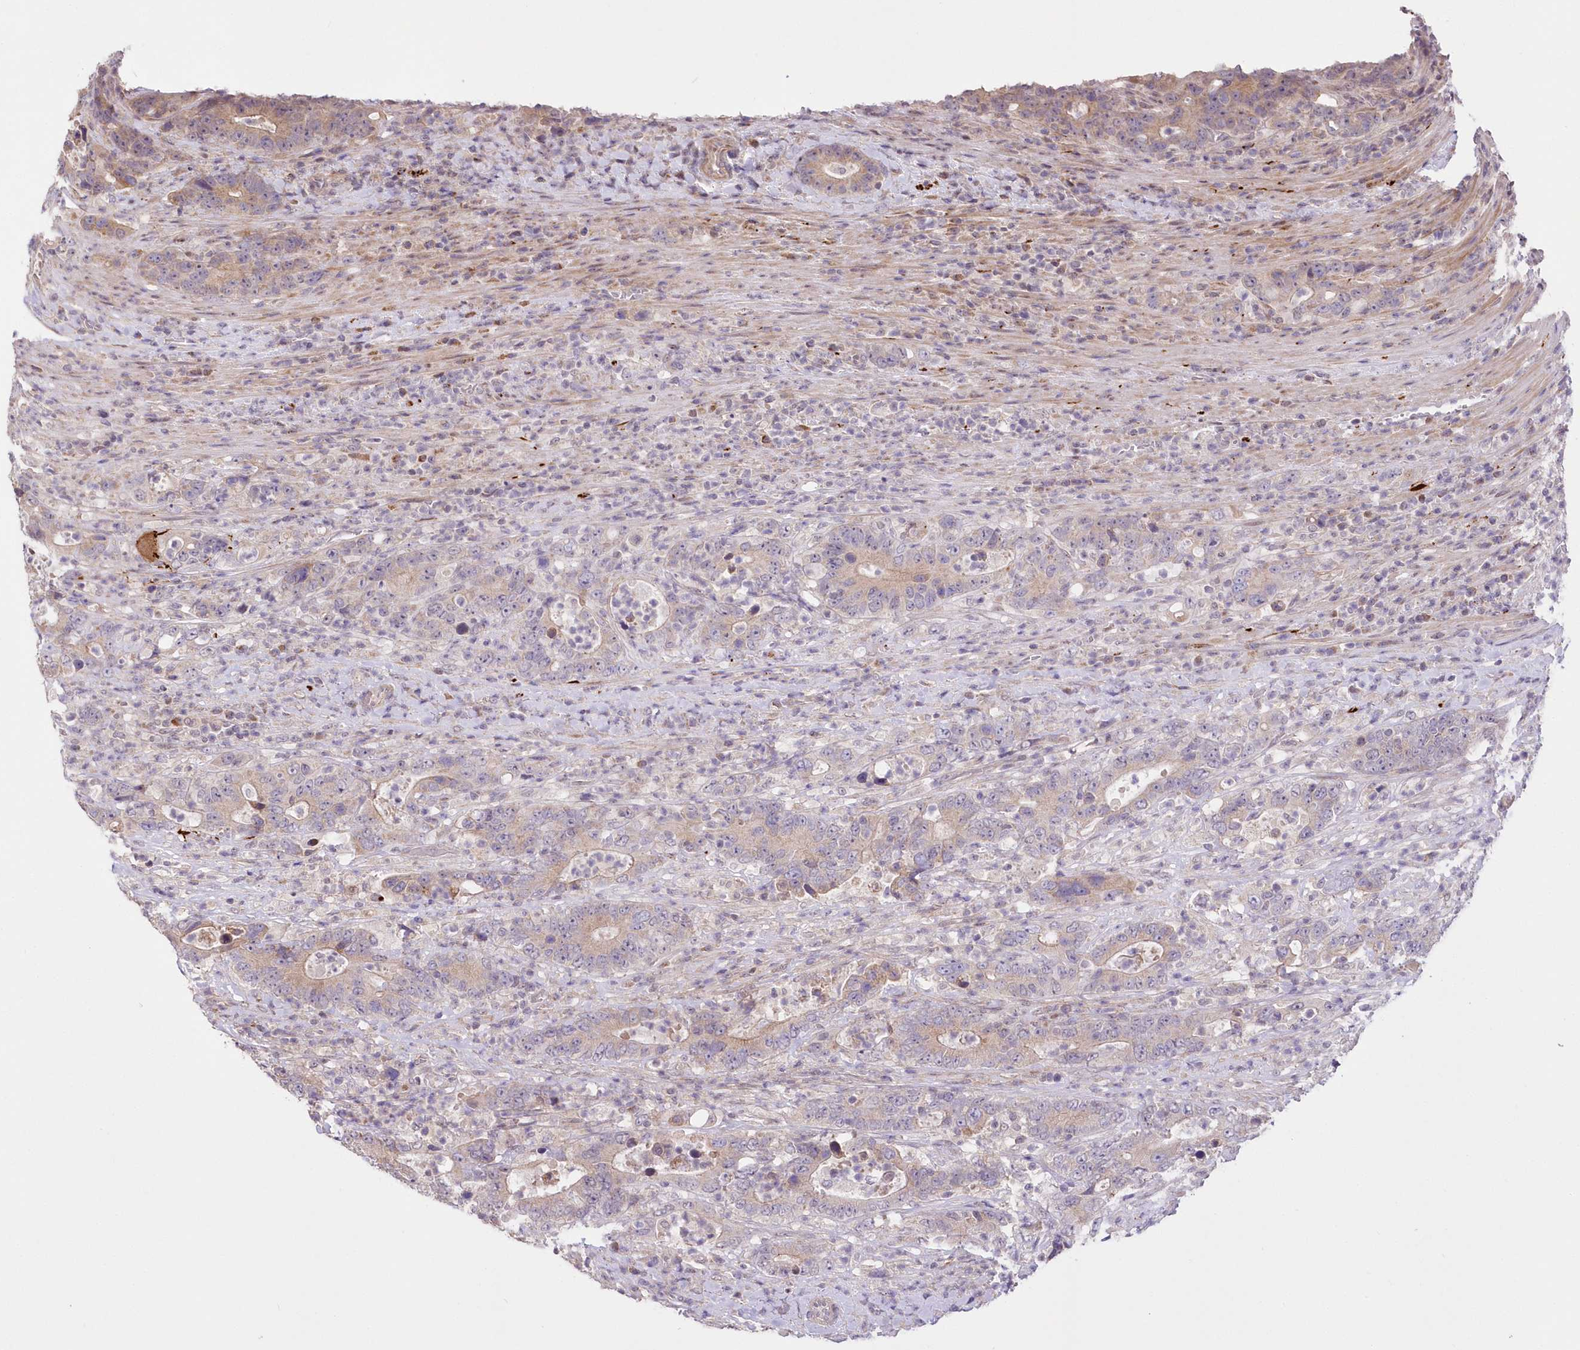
{"staining": {"intensity": "weak", "quantity": "25%-75%", "location": "cytoplasmic/membranous"}, "tissue": "colorectal cancer", "cell_type": "Tumor cells", "image_type": "cancer", "snomed": [{"axis": "morphology", "description": "Adenocarcinoma, NOS"}, {"axis": "topography", "description": "Colon"}], "caption": "Approximately 25%-75% of tumor cells in human colorectal cancer (adenocarcinoma) demonstrate weak cytoplasmic/membranous protein positivity as visualized by brown immunohistochemical staining.", "gene": "FAM241B", "patient": {"sex": "female", "age": 75}}